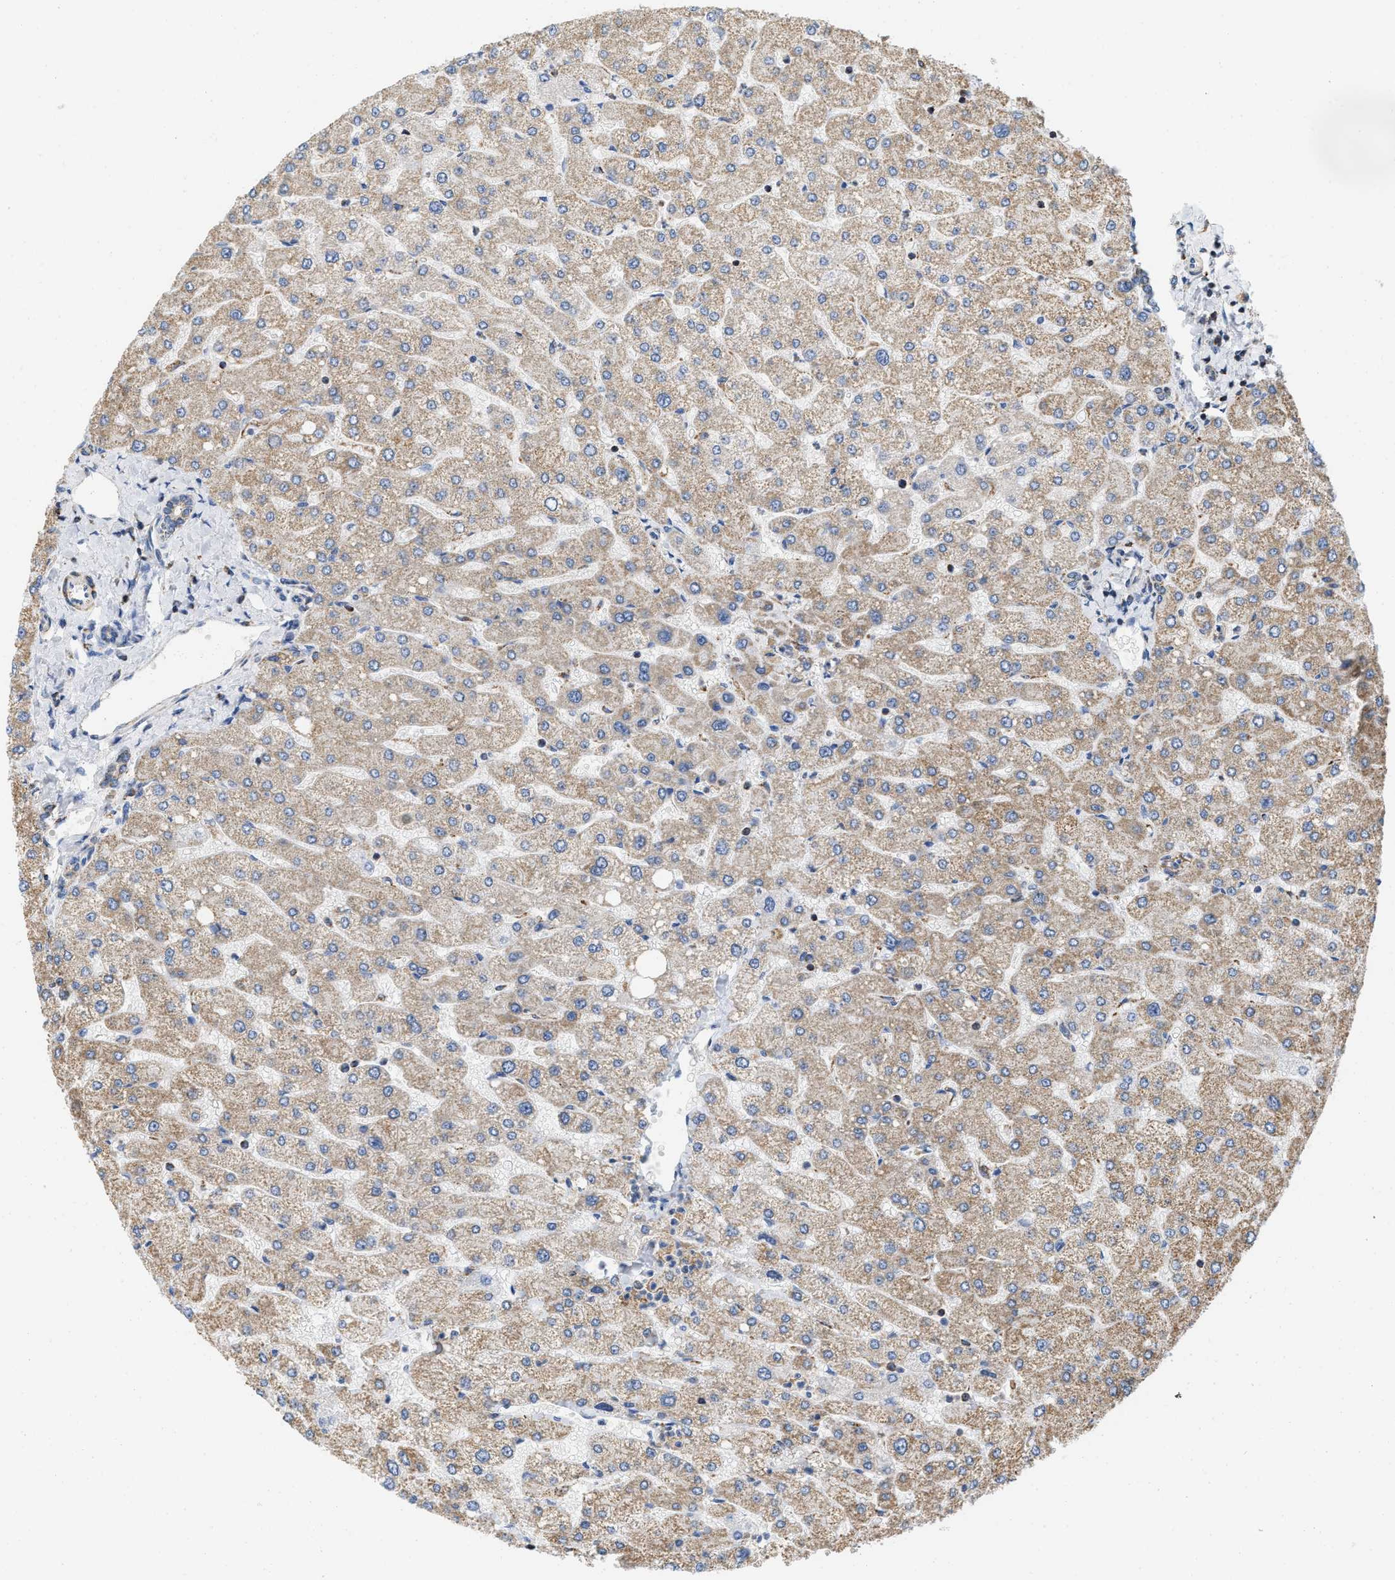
{"staining": {"intensity": "moderate", "quantity": "25%-75%", "location": "cytoplasmic/membranous"}, "tissue": "liver", "cell_type": "Cholangiocytes", "image_type": "normal", "snomed": [{"axis": "morphology", "description": "Normal tissue, NOS"}, {"axis": "topography", "description": "Liver"}], "caption": "The image reveals a brown stain indicating the presence of a protein in the cytoplasmic/membranous of cholangiocytes in liver.", "gene": "GRB10", "patient": {"sex": "male", "age": 55}}